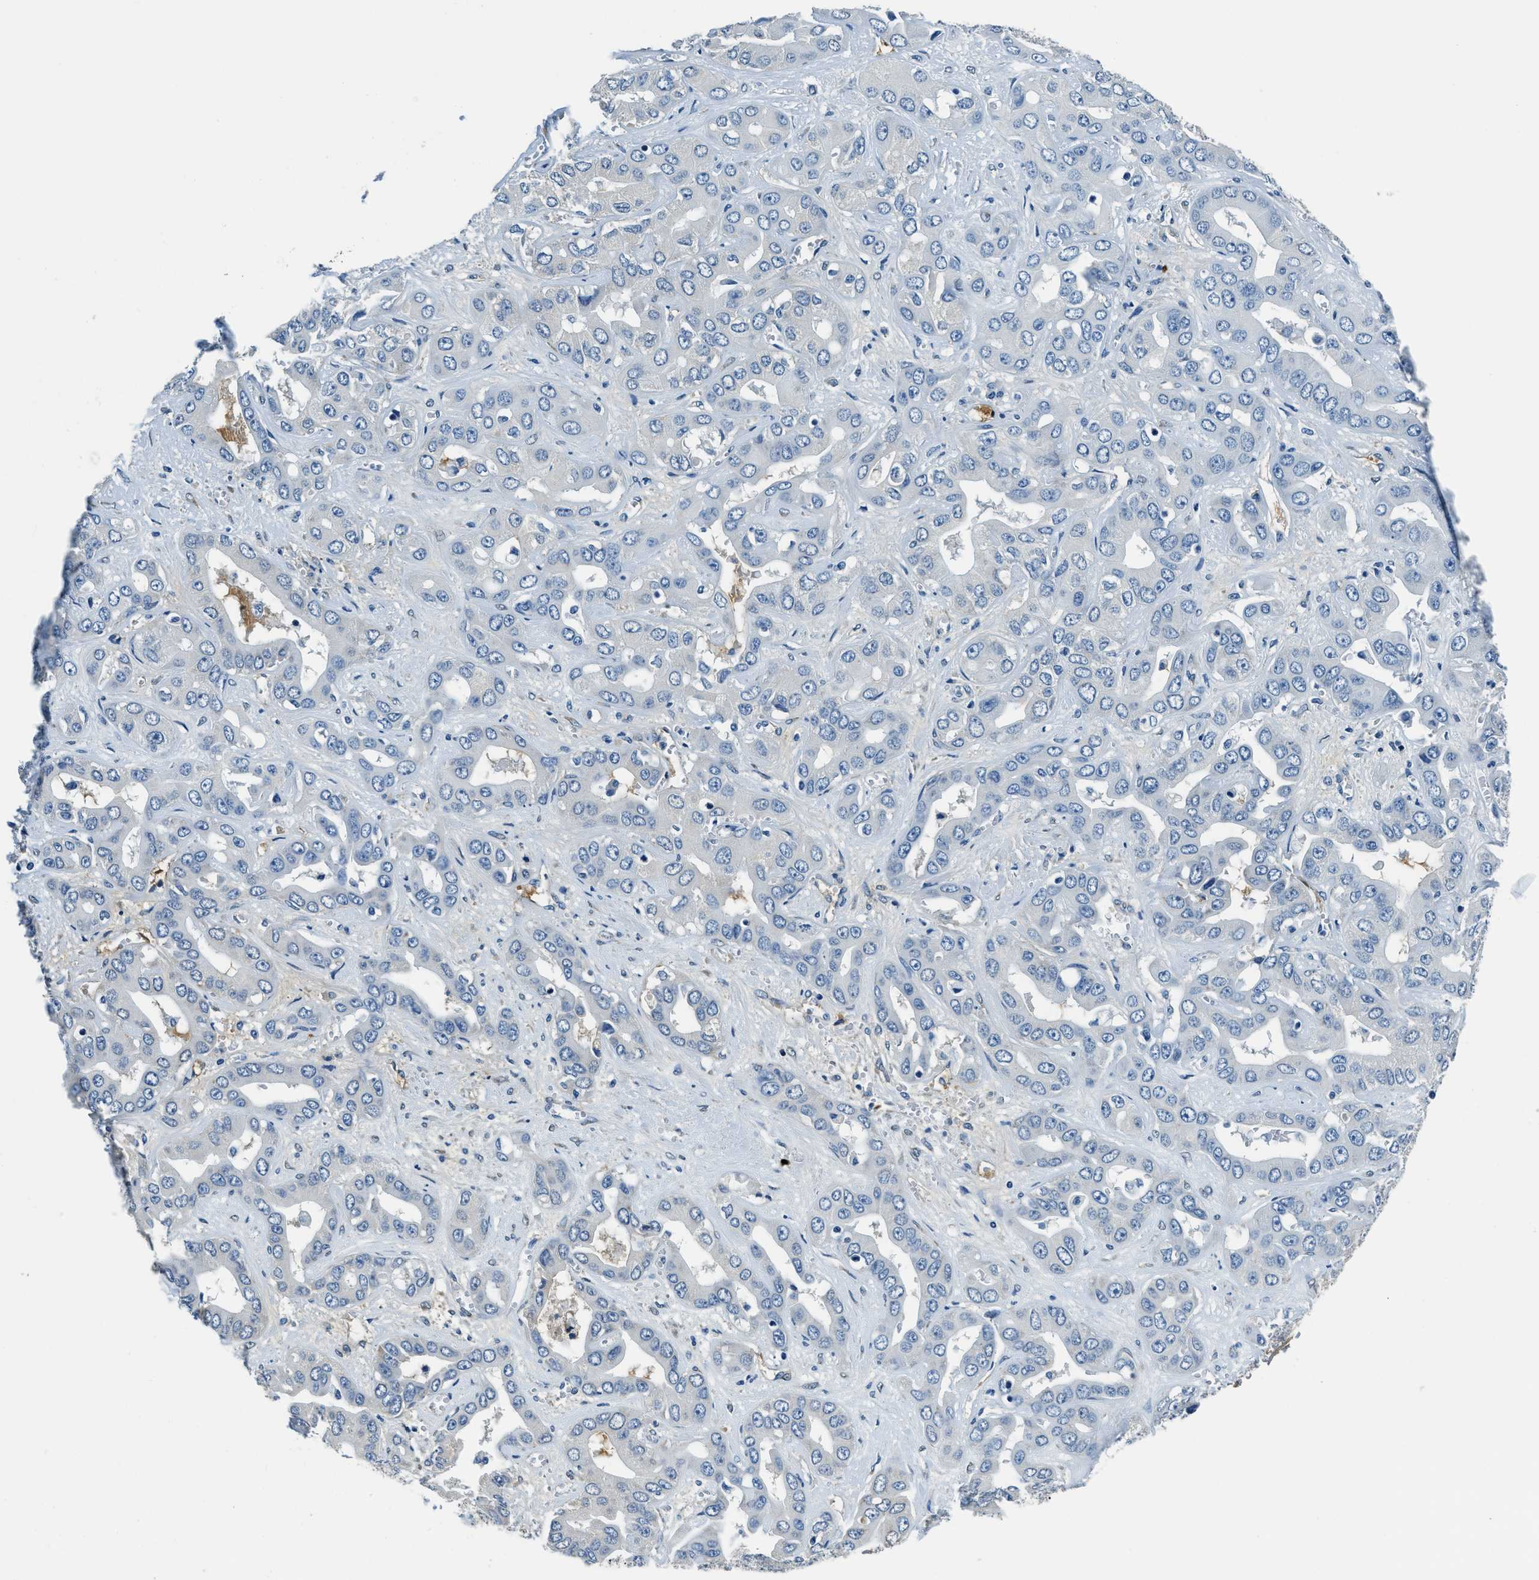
{"staining": {"intensity": "negative", "quantity": "none", "location": "none"}, "tissue": "liver cancer", "cell_type": "Tumor cells", "image_type": "cancer", "snomed": [{"axis": "morphology", "description": "Cholangiocarcinoma"}, {"axis": "topography", "description": "Liver"}], "caption": "Immunohistochemical staining of human liver cancer demonstrates no significant staining in tumor cells.", "gene": "TMEM186", "patient": {"sex": "female", "age": 52}}